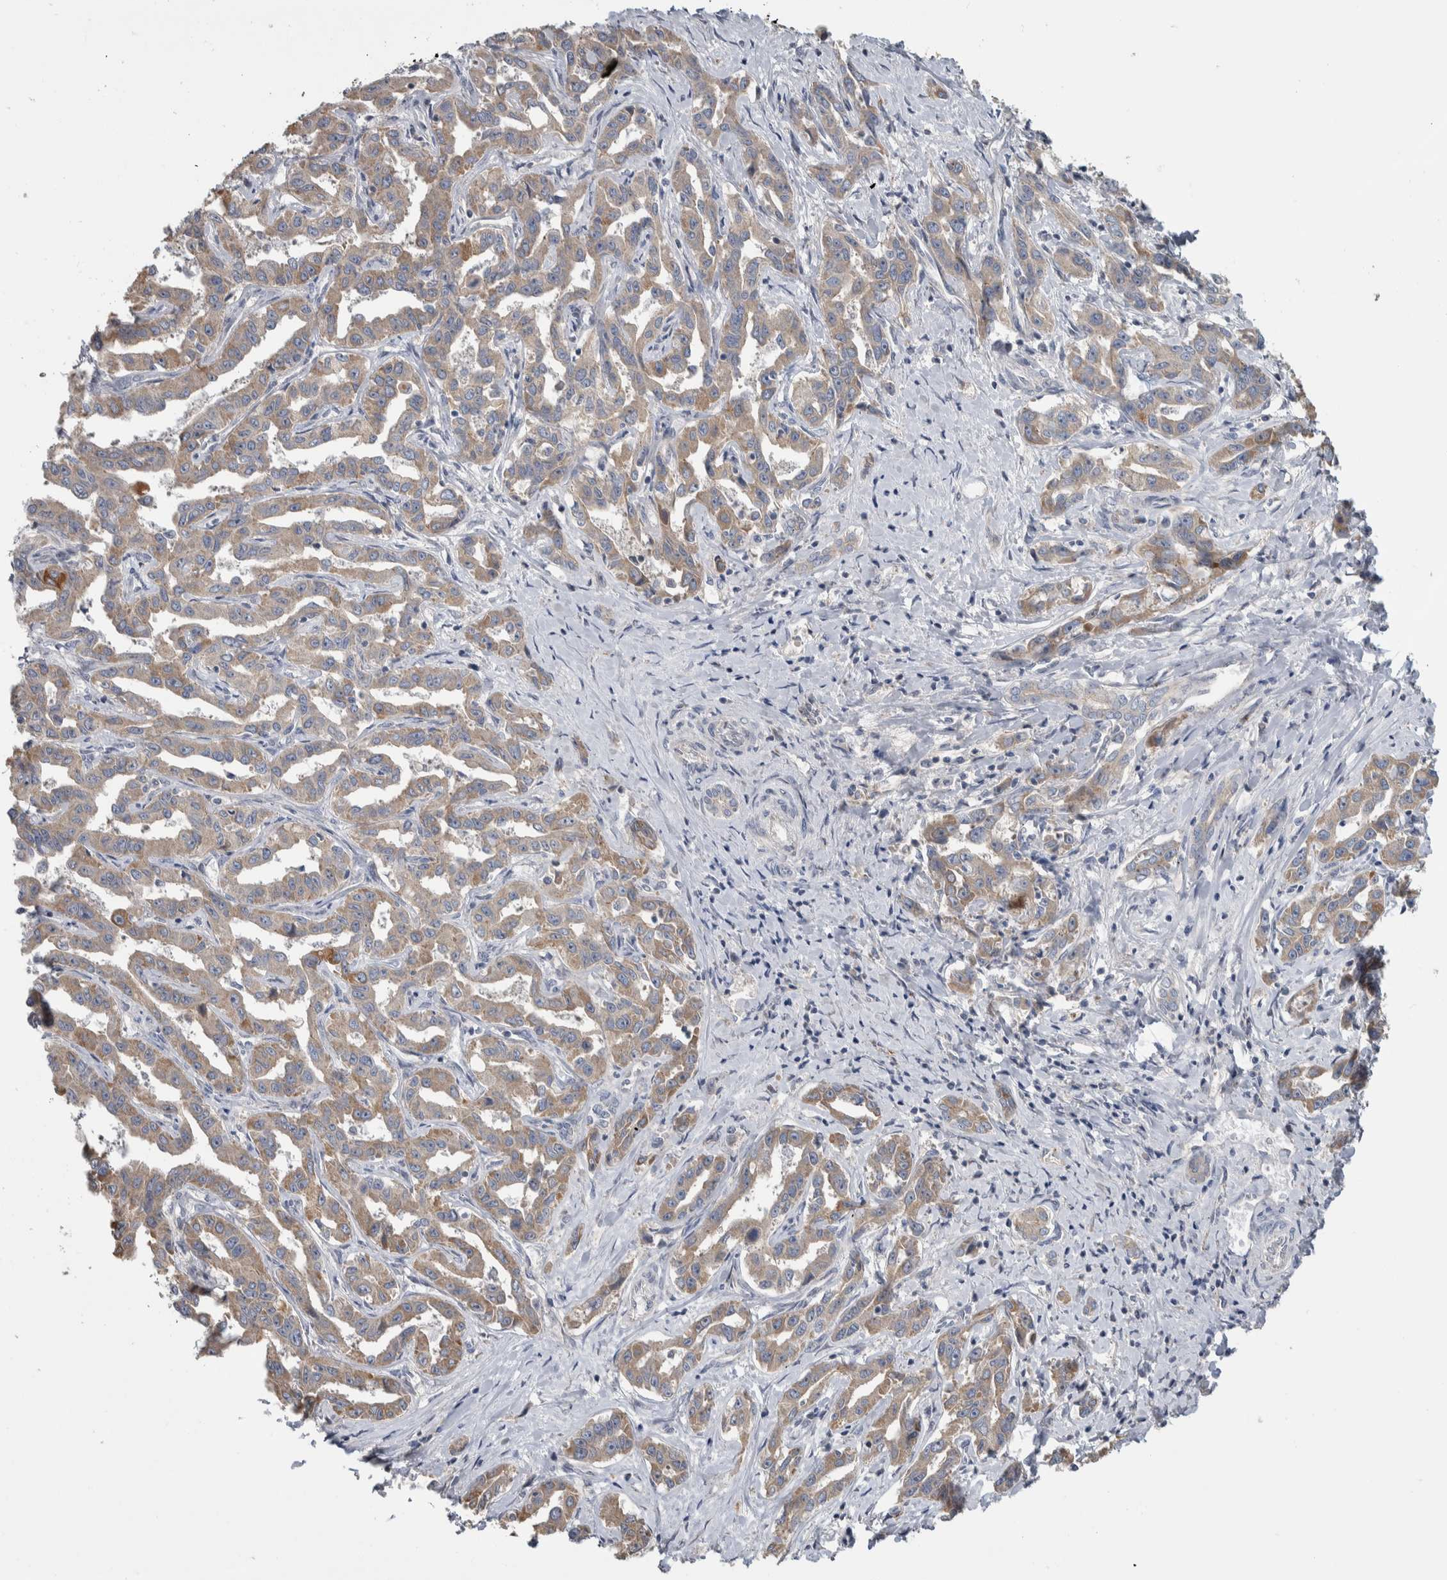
{"staining": {"intensity": "weak", "quantity": ">75%", "location": "cytoplasmic/membranous"}, "tissue": "liver cancer", "cell_type": "Tumor cells", "image_type": "cancer", "snomed": [{"axis": "morphology", "description": "Cholangiocarcinoma"}, {"axis": "topography", "description": "Liver"}], "caption": "Liver cancer was stained to show a protein in brown. There is low levels of weak cytoplasmic/membranous positivity in about >75% of tumor cells. (DAB (3,3'-diaminobenzidine) = brown stain, brightfield microscopy at high magnification).", "gene": "FAM83G", "patient": {"sex": "male", "age": 59}}